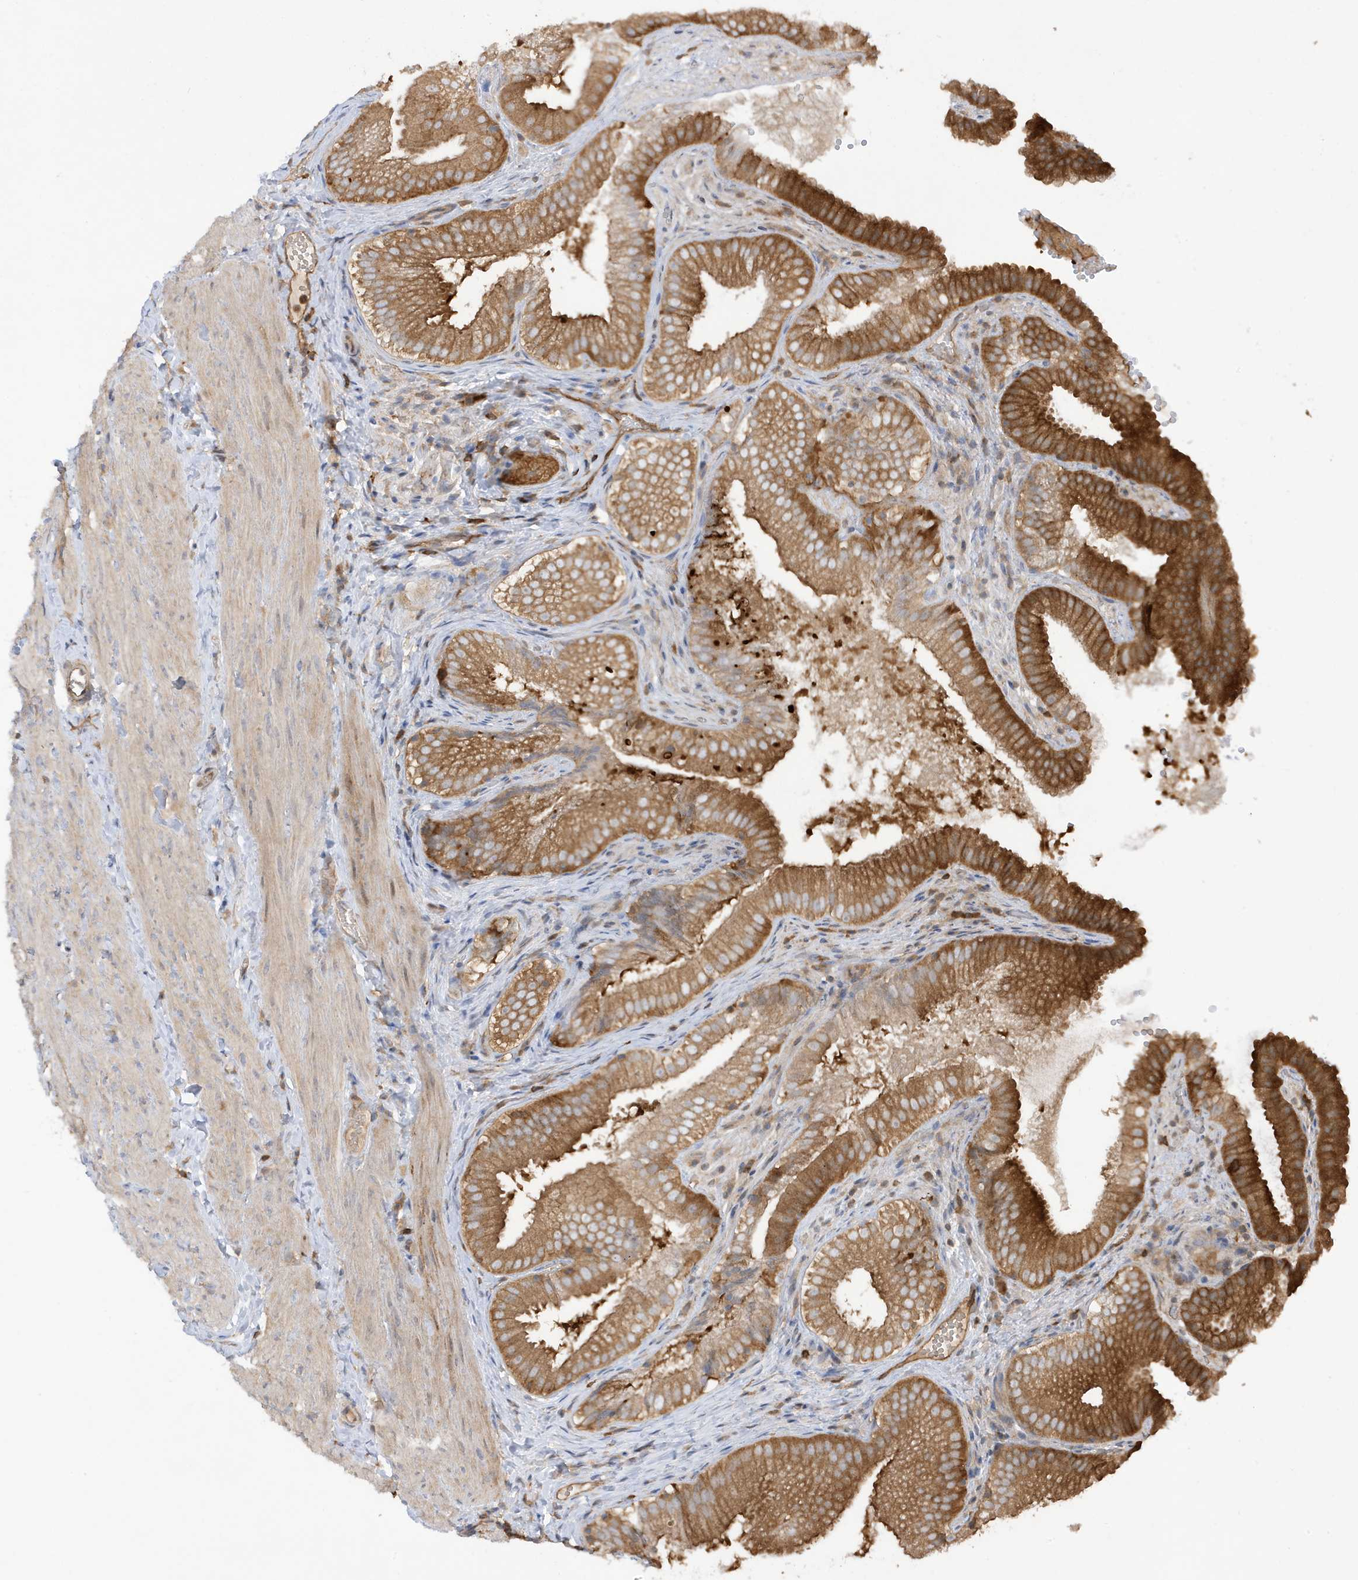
{"staining": {"intensity": "moderate", "quantity": ">75%", "location": "cytoplasmic/membranous"}, "tissue": "gallbladder", "cell_type": "Glandular cells", "image_type": "normal", "snomed": [{"axis": "morphology", "description": "Normal tissue, NOS"}, {"axis": "topography", "description": "Gallbladder"}], "caption": "Protein staining of unremarkable gallbladder demonstrates moderate cytoplasmic/membranous expression in about >75% of glandular cells. Nuclei are stained in blue.", "gene": "PHACTR2", "patient": {"sex": "female", "age": 30}}